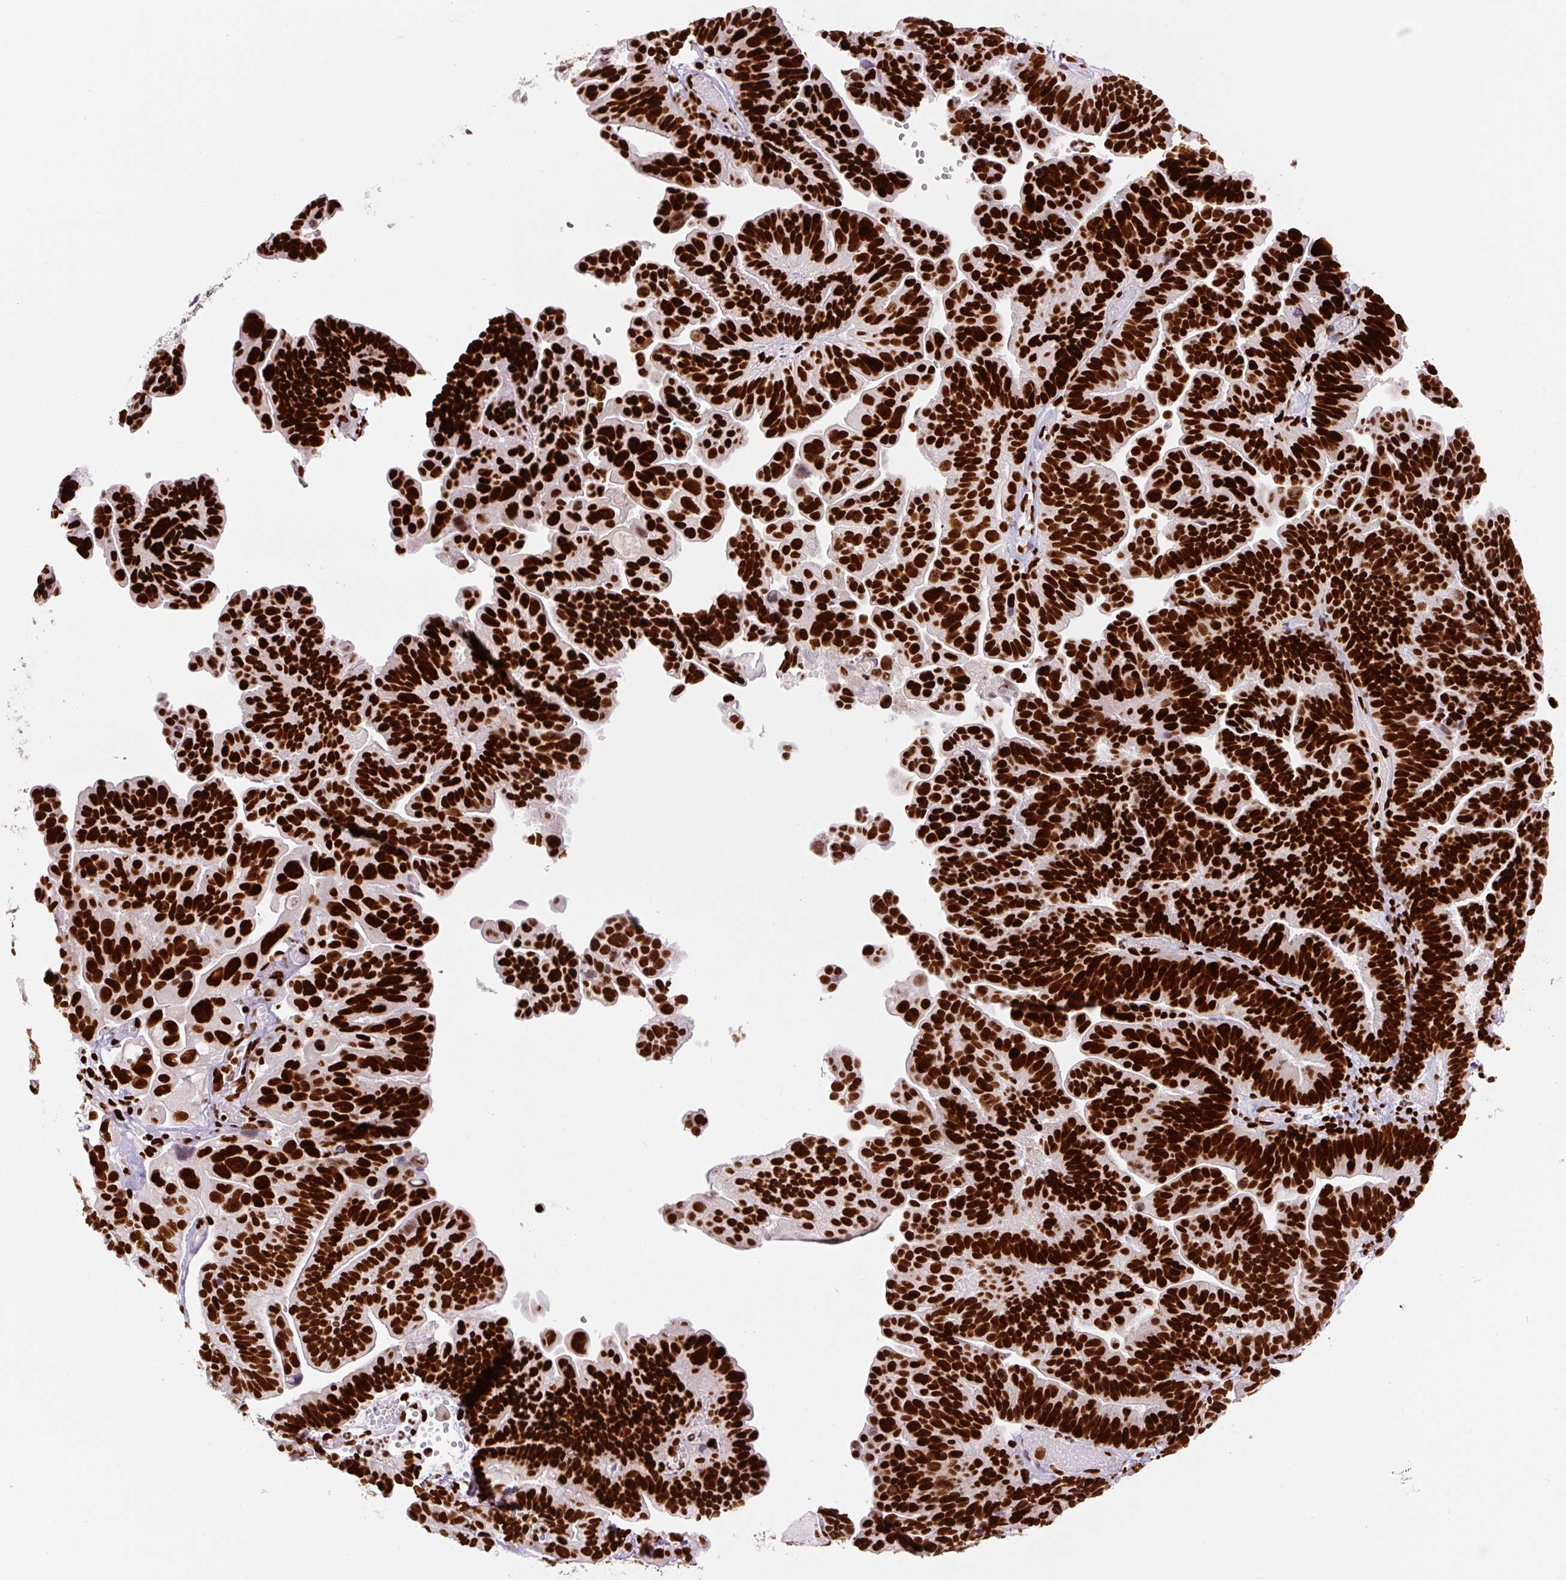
{"staining": {"intensity": "strong", "quantity": ">75%", "location": "nuclear"}, "tissue": "ovarian cancer", "cell_type": "Tumor cells", "image_type": "cancer", "snomed": [{"axis": "morphology", "description": "Cystadenocarcinoma, serous, NOS"}, {"axis": "topography", "description": "Ovary"}], "caption": "Ovarian cancer stained with a protein marker displays strong staining in tumor cells.", "gene": "FUS", "patient": {"sex": "female", "age": 56}}